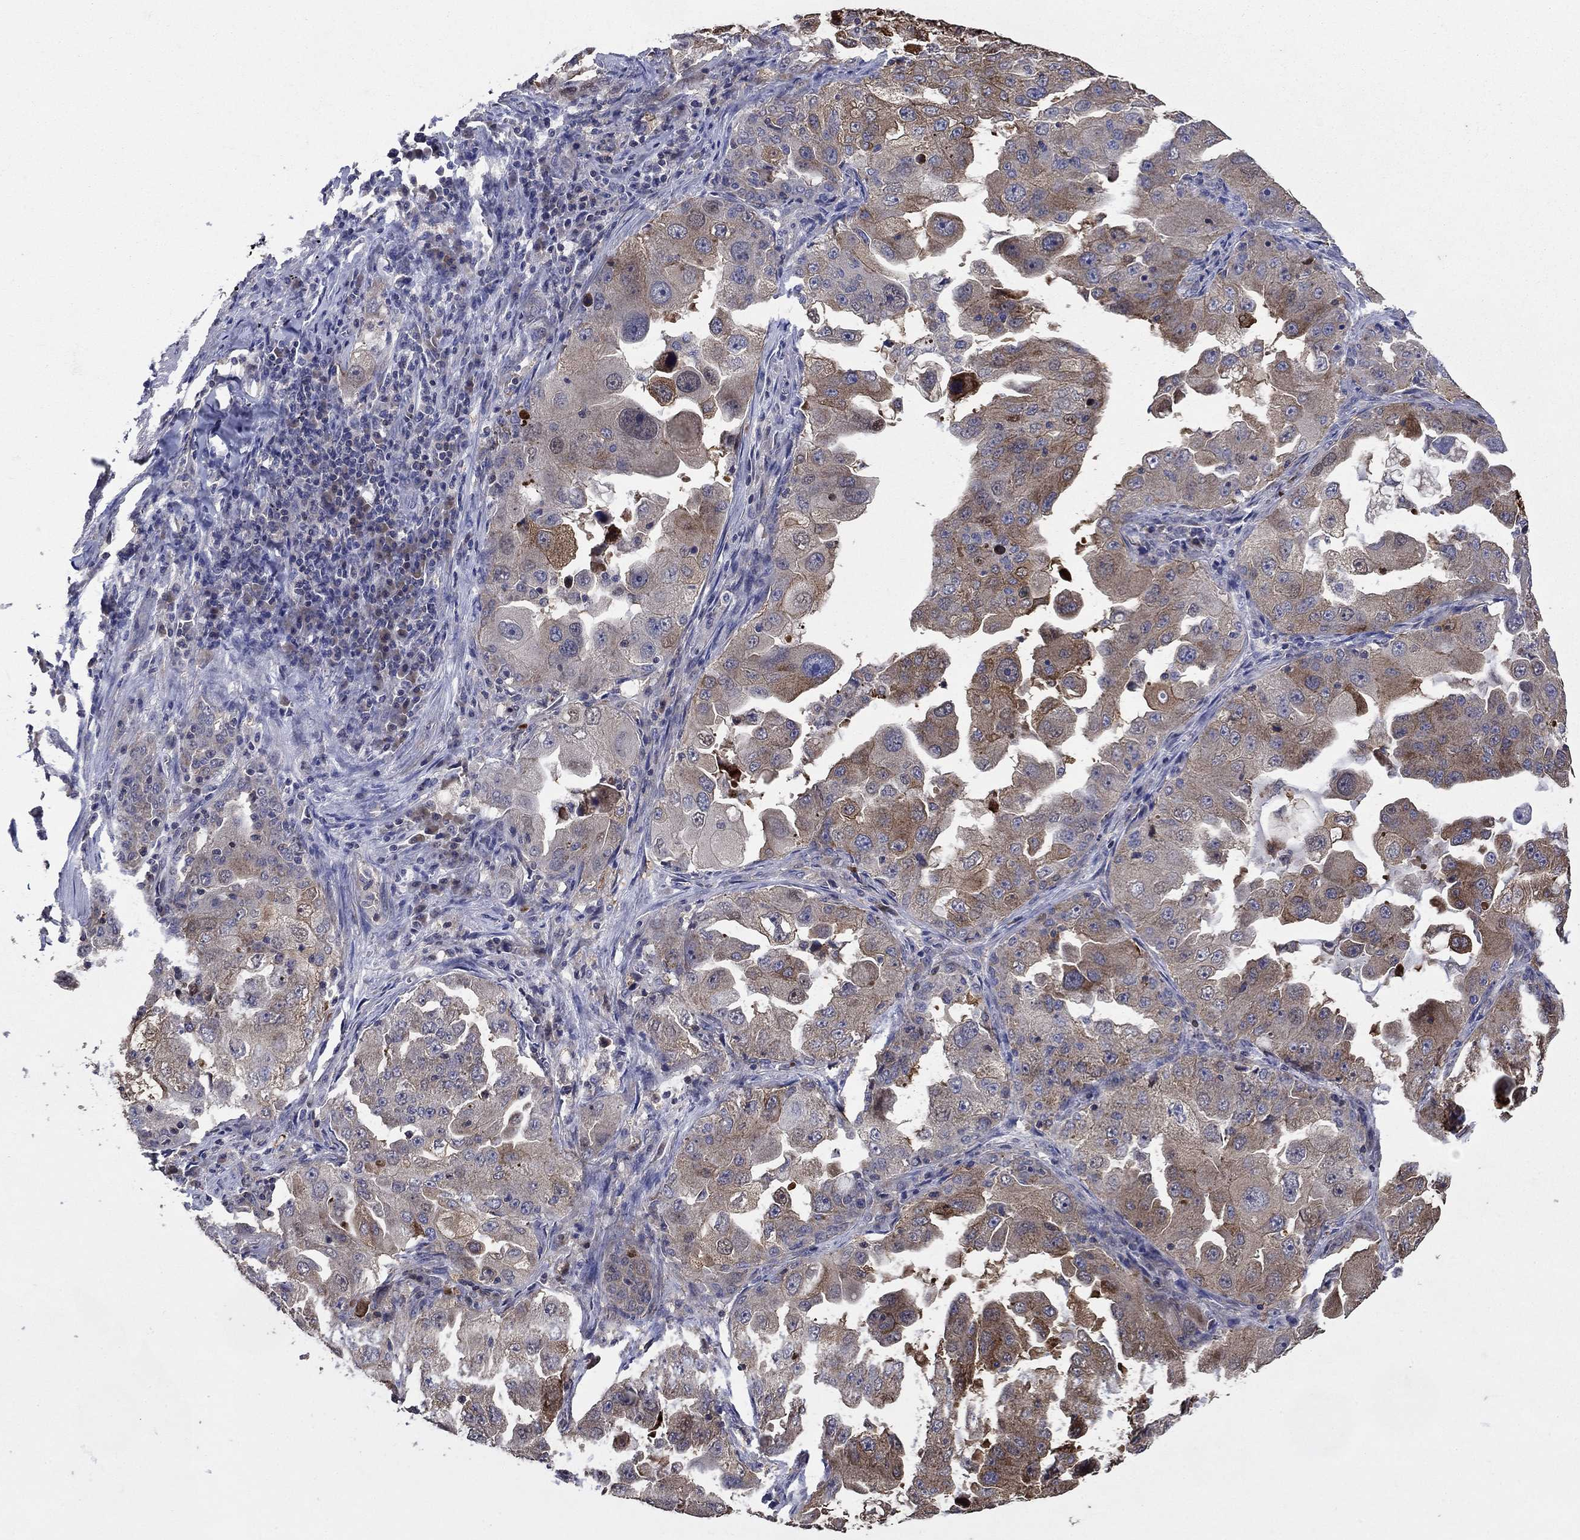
{"staining": {"intensity": "strong", "quantity": "<25%", "location": "cytoplasmic/membranous"}, "tissue": "lung cancer", "cell_type": "Tumor cells", "image_type": "cancer", "snomed": [{"axis": "morphology", "description": "Adenocarcinoma, NOS"}, {"axis": "topography", "description": "Lung"}], "caption": "Strong cytoplasmic/membranous expression for a protein is identified in approximately <25% of tumor cells of lung cancer using IHC.", "gene": "DVL1", "patient": {"sex": "female", "age": 61}}